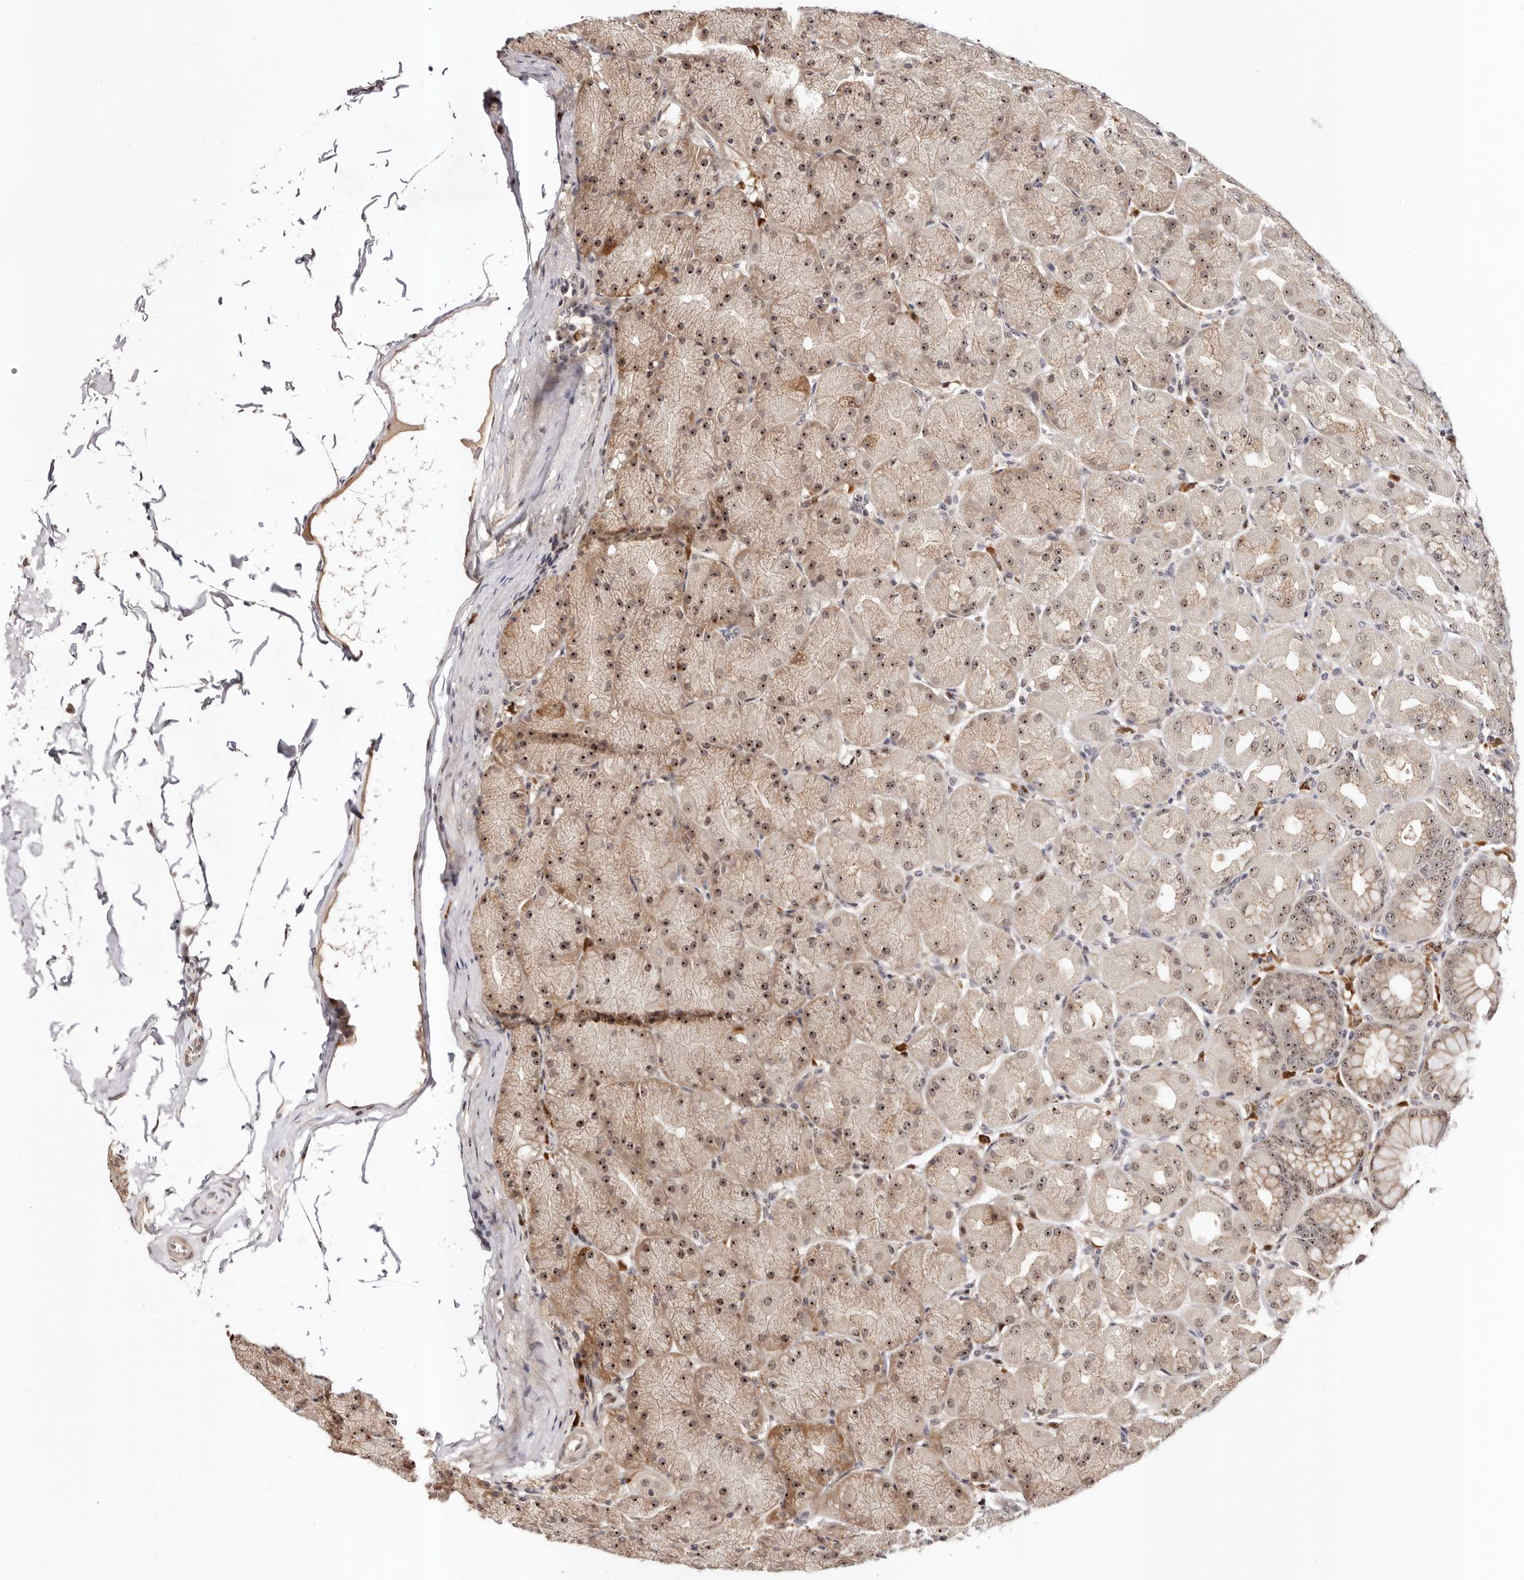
{"staining": {"intensity": "strong", "quantity": ">75%", "location": "cytoplasmic/membranous,nuclear"}, "tissue": "stomach", "cell_type": "Glandular cells", "image_type": "normal", "snomed": [{"axis": "morphology", "description": "Normal tissue, NOS"}, {"axis": "topography", "description": "Stomach, upper"}], "caption": "A brown stain shows strong cytoplasmic/membranous,nuclear positivity of a protein in glandular cells of benign human stomach. The protein of interest is shown in brown color, while the nuclei are stained blue.", "gene": "APOL6", "patient": {"sex": "female", "age": 56}}